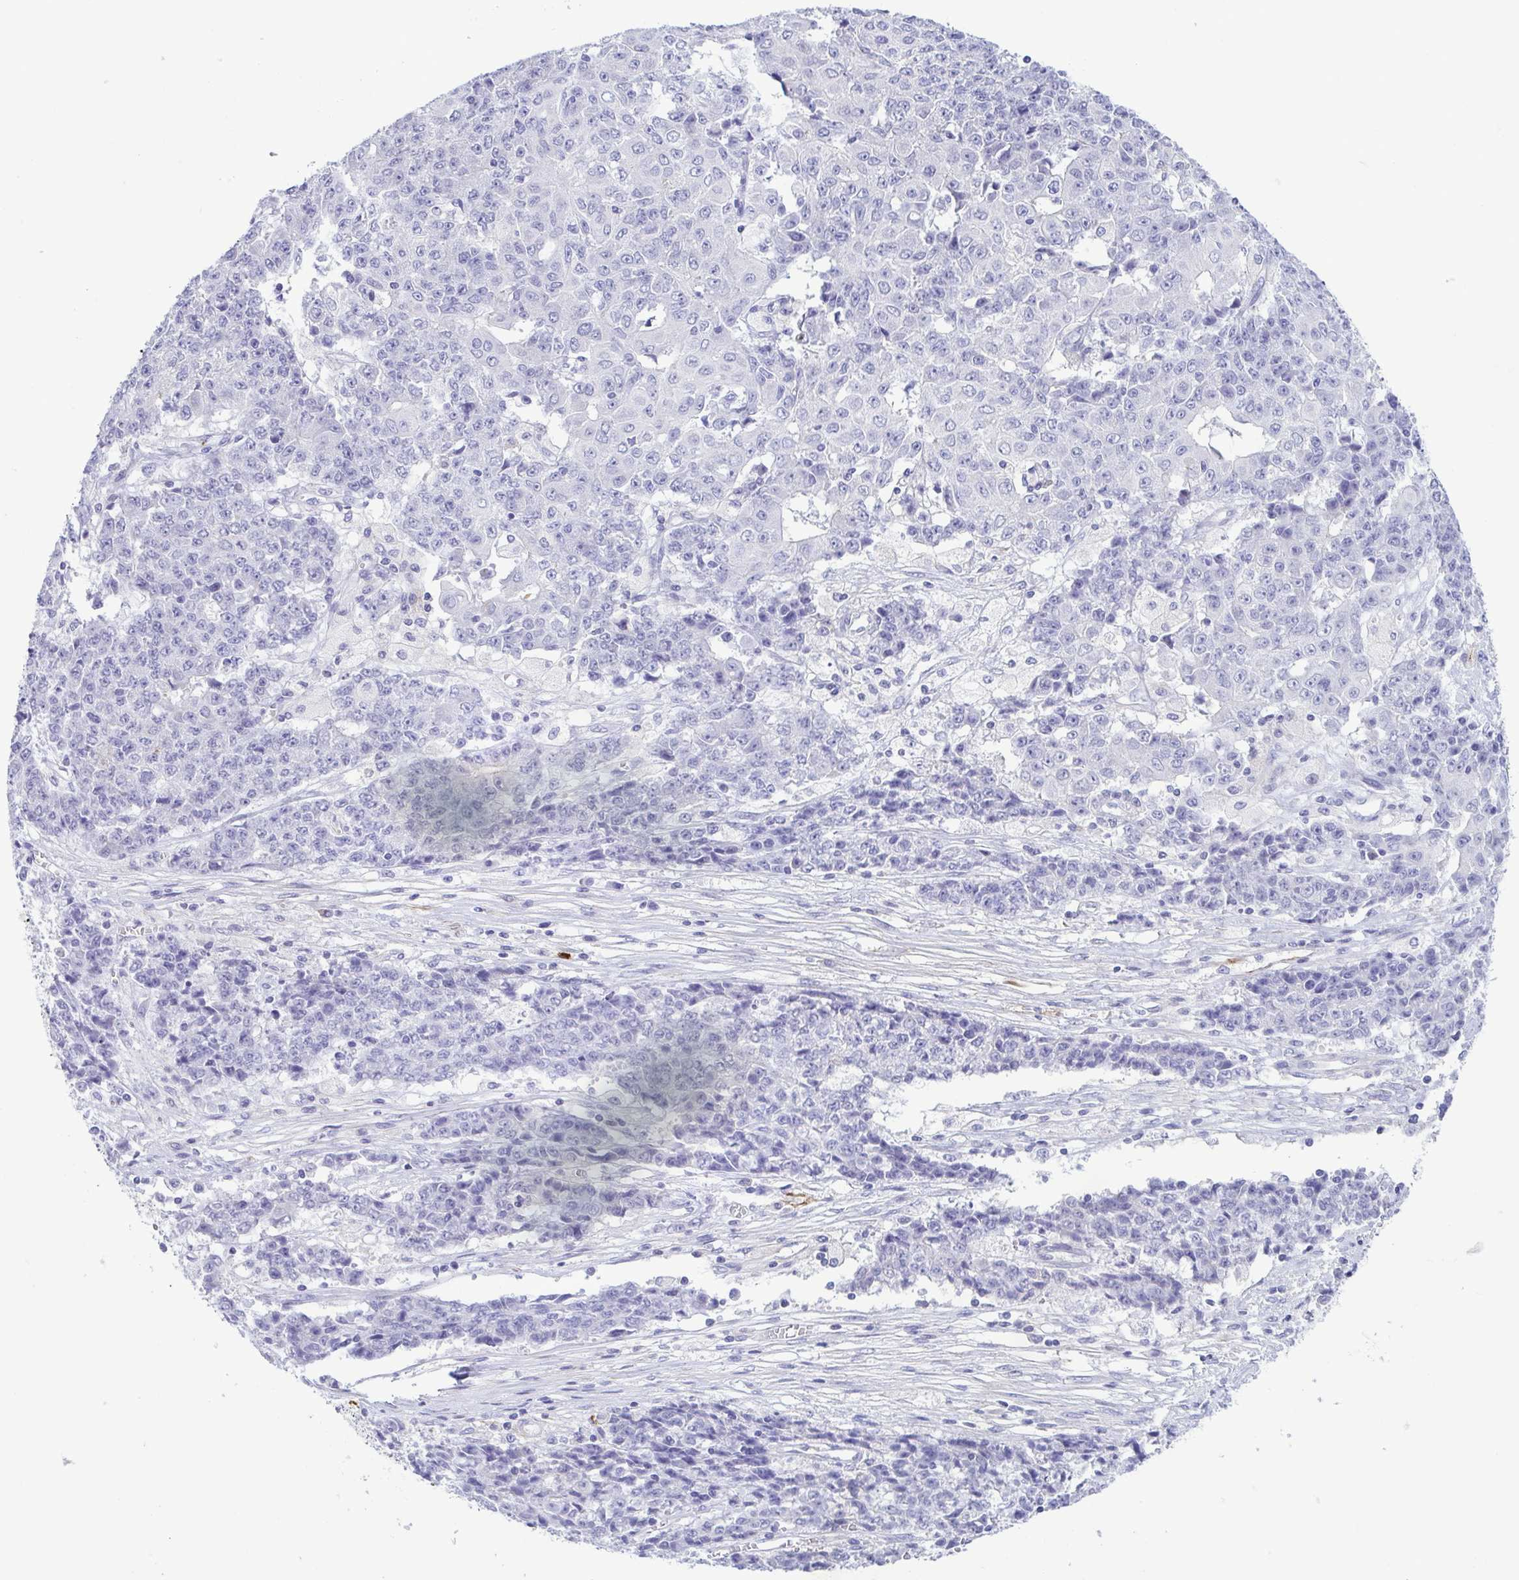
{"staining": {"intensity": "negative", "quantity": "none", "location": "none"}, "tissue": "ovarian cancer", "cell_type": "Tumor cells", "image_type": "cancer", "snomed": [{"axis": "morphology", "description": "Carcinoma, endometroid"}, {"axis": "topography", "description": "Ovary"}], "caption": "An image of endometroid carcinoma (ovarian) stained for a protein reveals no brown staining in tumor cells. The staining is performed using DAB brown chromogen with nuclei counter-stained in using hematoxylin.", "gene": "GPR182", "patient": {"sex": "female", "age": 42}}